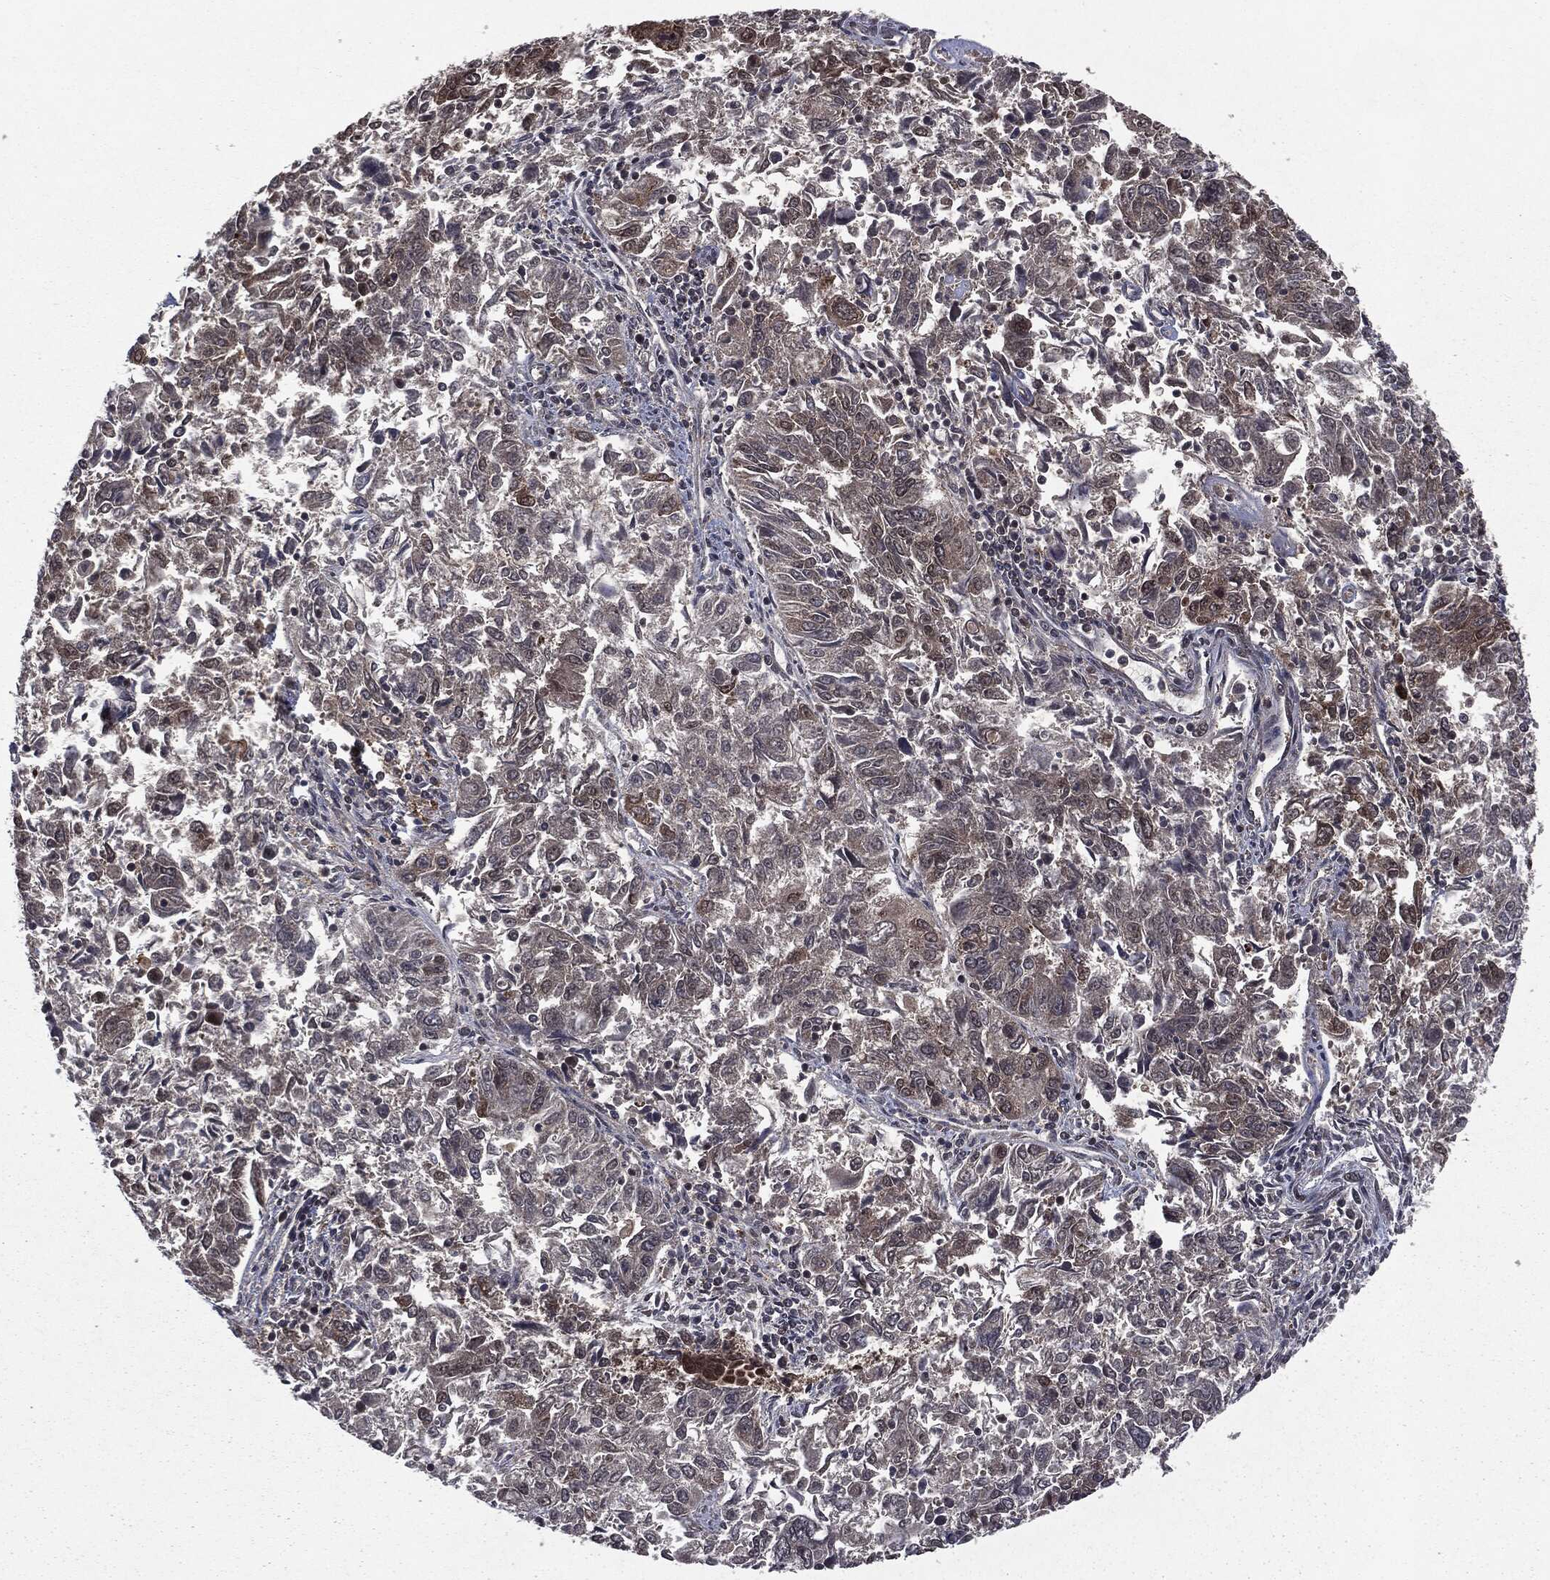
{"staining": {"intensity": "moderate", "quantity": "<25%", "location": "cytoplasmic/membranous,nuclear"}, "tissue": "endometrial cancer", "cell_type": "Tumor cells", "image_type": "cancer", "snomed": [{"axis": "morphology", "description": "Adenocarcinoma, NOS"}, {"axis": "topography", "description": "Endometrium"}], "caption": "Endometrial cancer stained with a protein marker reveals moderate staining in tumor cells.", "gene": "STAU2", "patient": {"sex": "female", "age": 42}}